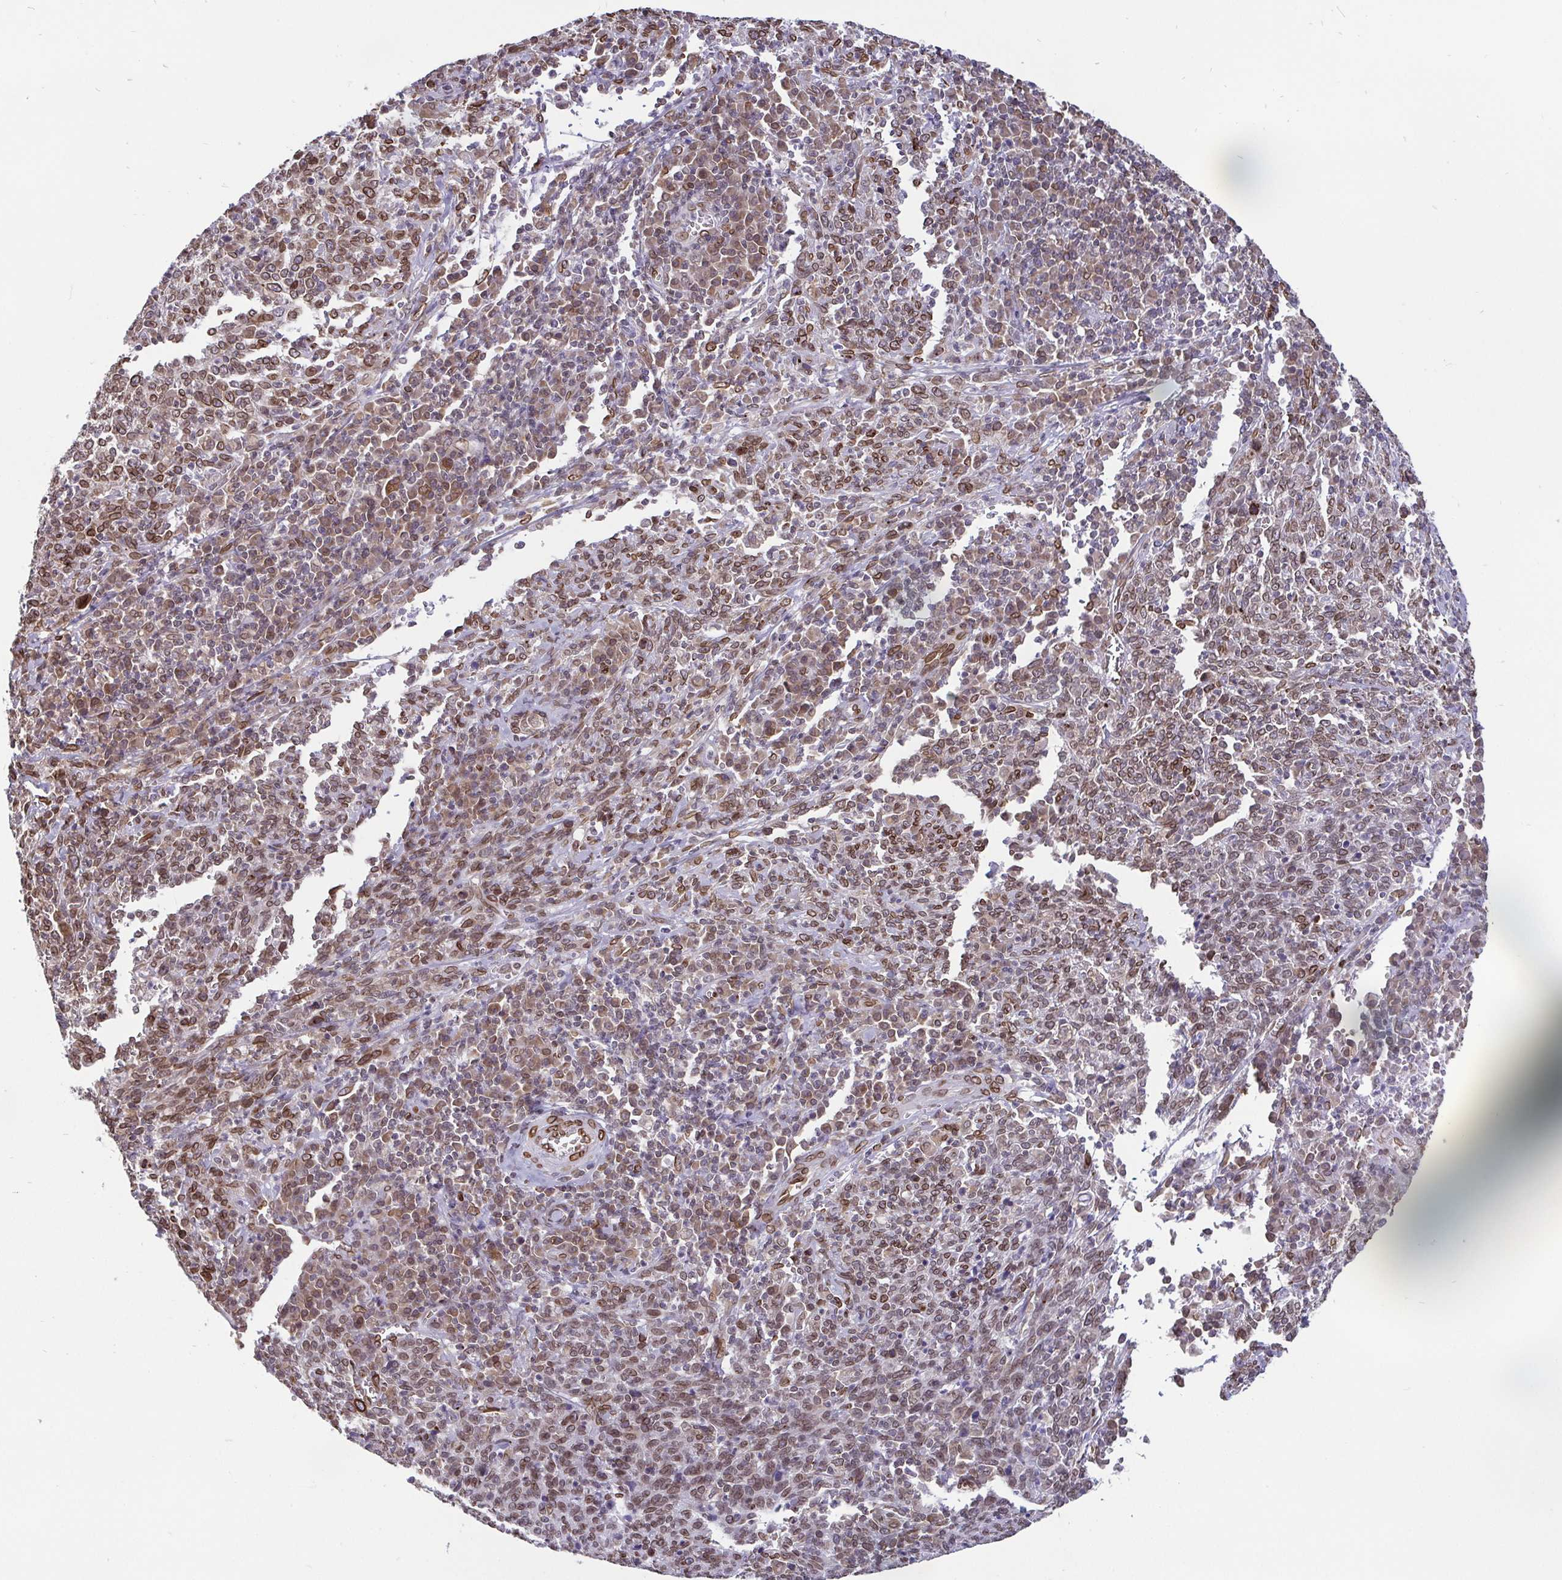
{"staining": {"intensity": "moderate", "quantity": ">75%", "location": "cytoplasmic/membranous,nuclear"}, "tissue": "cervical cancer", "cell_type": "Tumor cells", "image_type": "cancer", "snomed": [{"axis": "morphology", "description": "Squamous cell carcinoma, NOS"}, {"axis": "topography", "description": "Cervix"}], "caption": "Cervical cancer (squamous cell carcinoma) stained with IHC reveals moderate cytoplasmic/membranous and nuclear positivity in approximately >75% of tumor cells.", "gene": "EMD", "patient": {"sex": "female", "age": 46}}